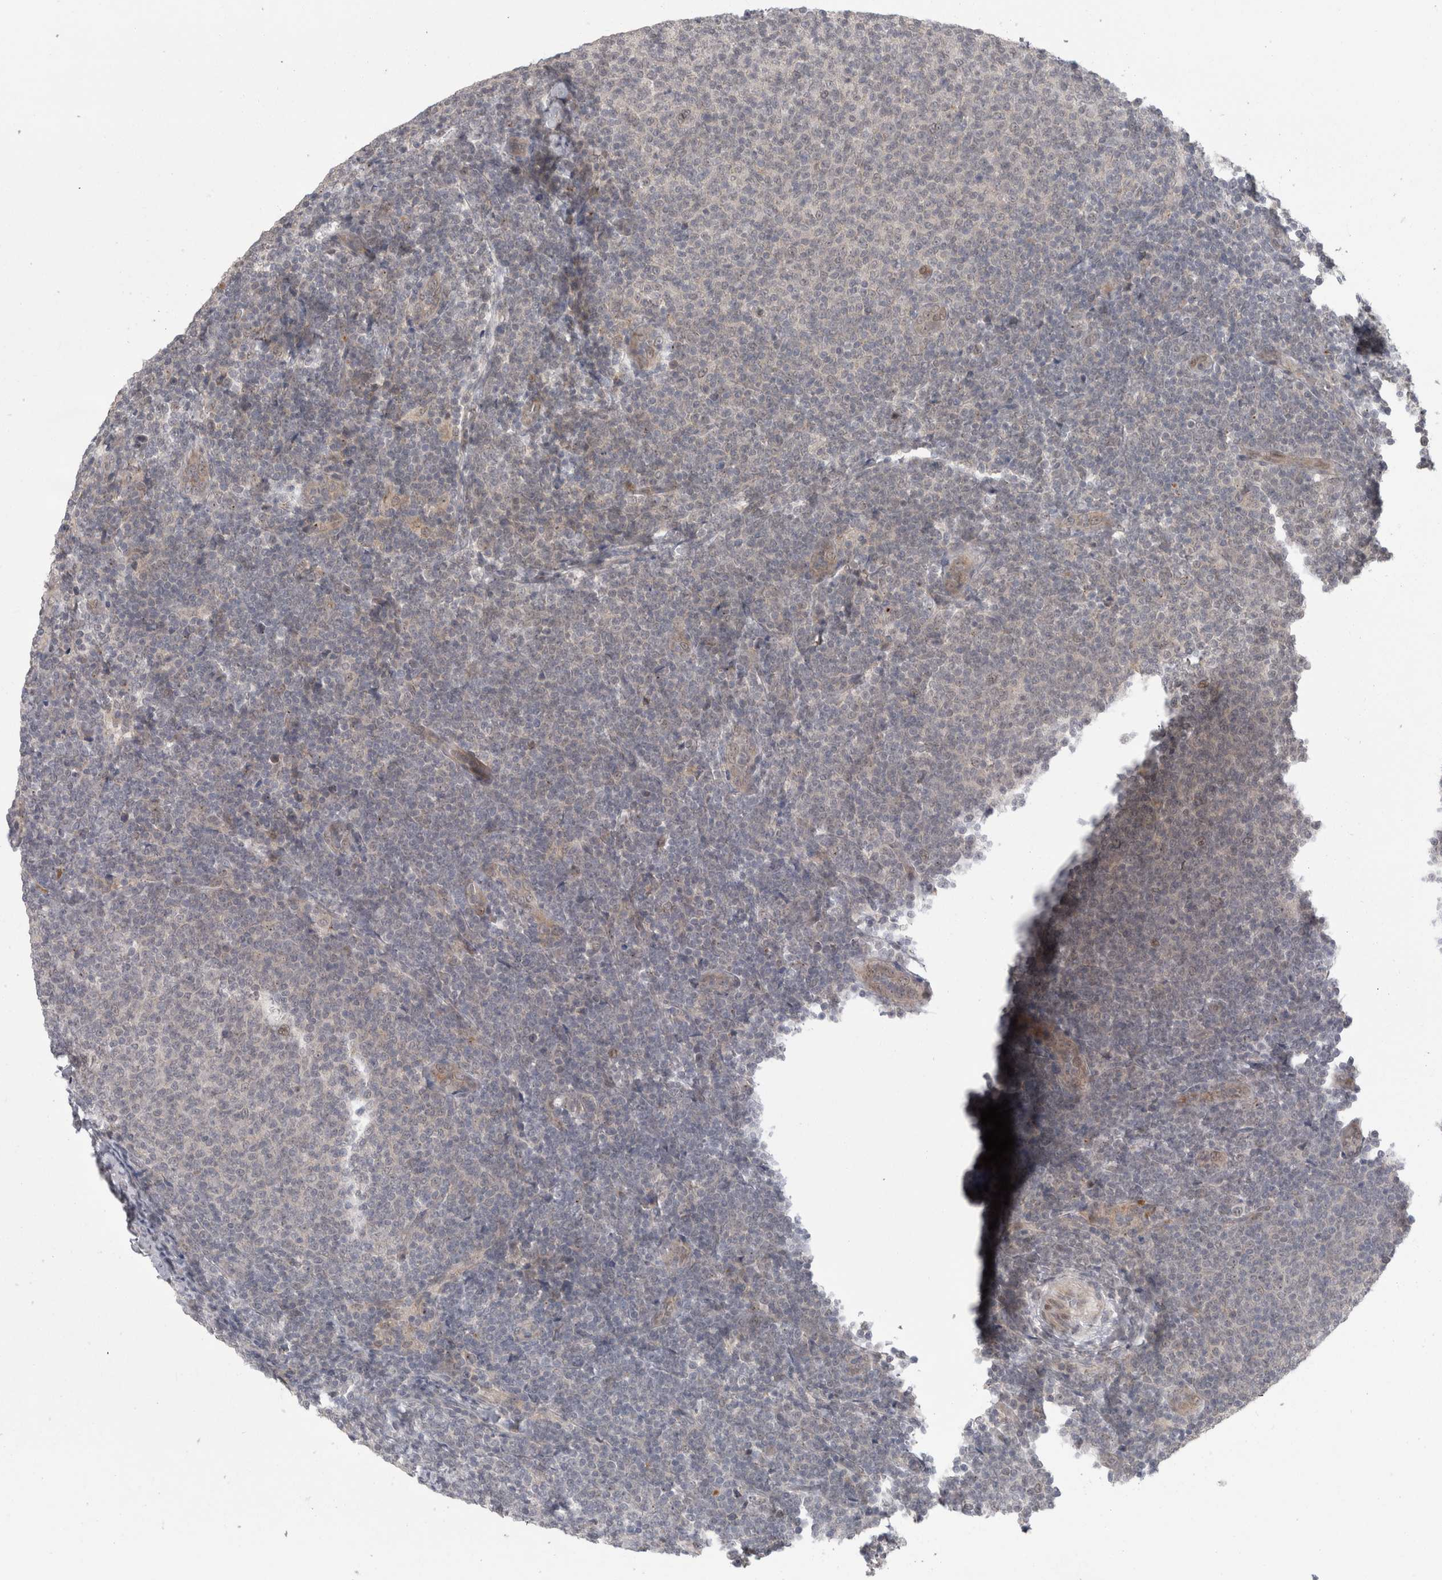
{"staining": {"intensity": "negative", "quantity": "none", "location": "none"}, "tissue": "lymphoma", "cell_type": "Tumor cells", "image_type": "cancer", "snomed": [{"axis": "morphology", "description": "Malignant lymphoma, non-Hodgkin's type, Low grade"}, {"axis": "topography", "description": "Lymph node"}], "caption": "This is a histopathology image of IHC staining of lymphoma, which shows no positivity in tumor cells.", "gene": "MTBP", "patient": {"sex": "male", "age": 66}}